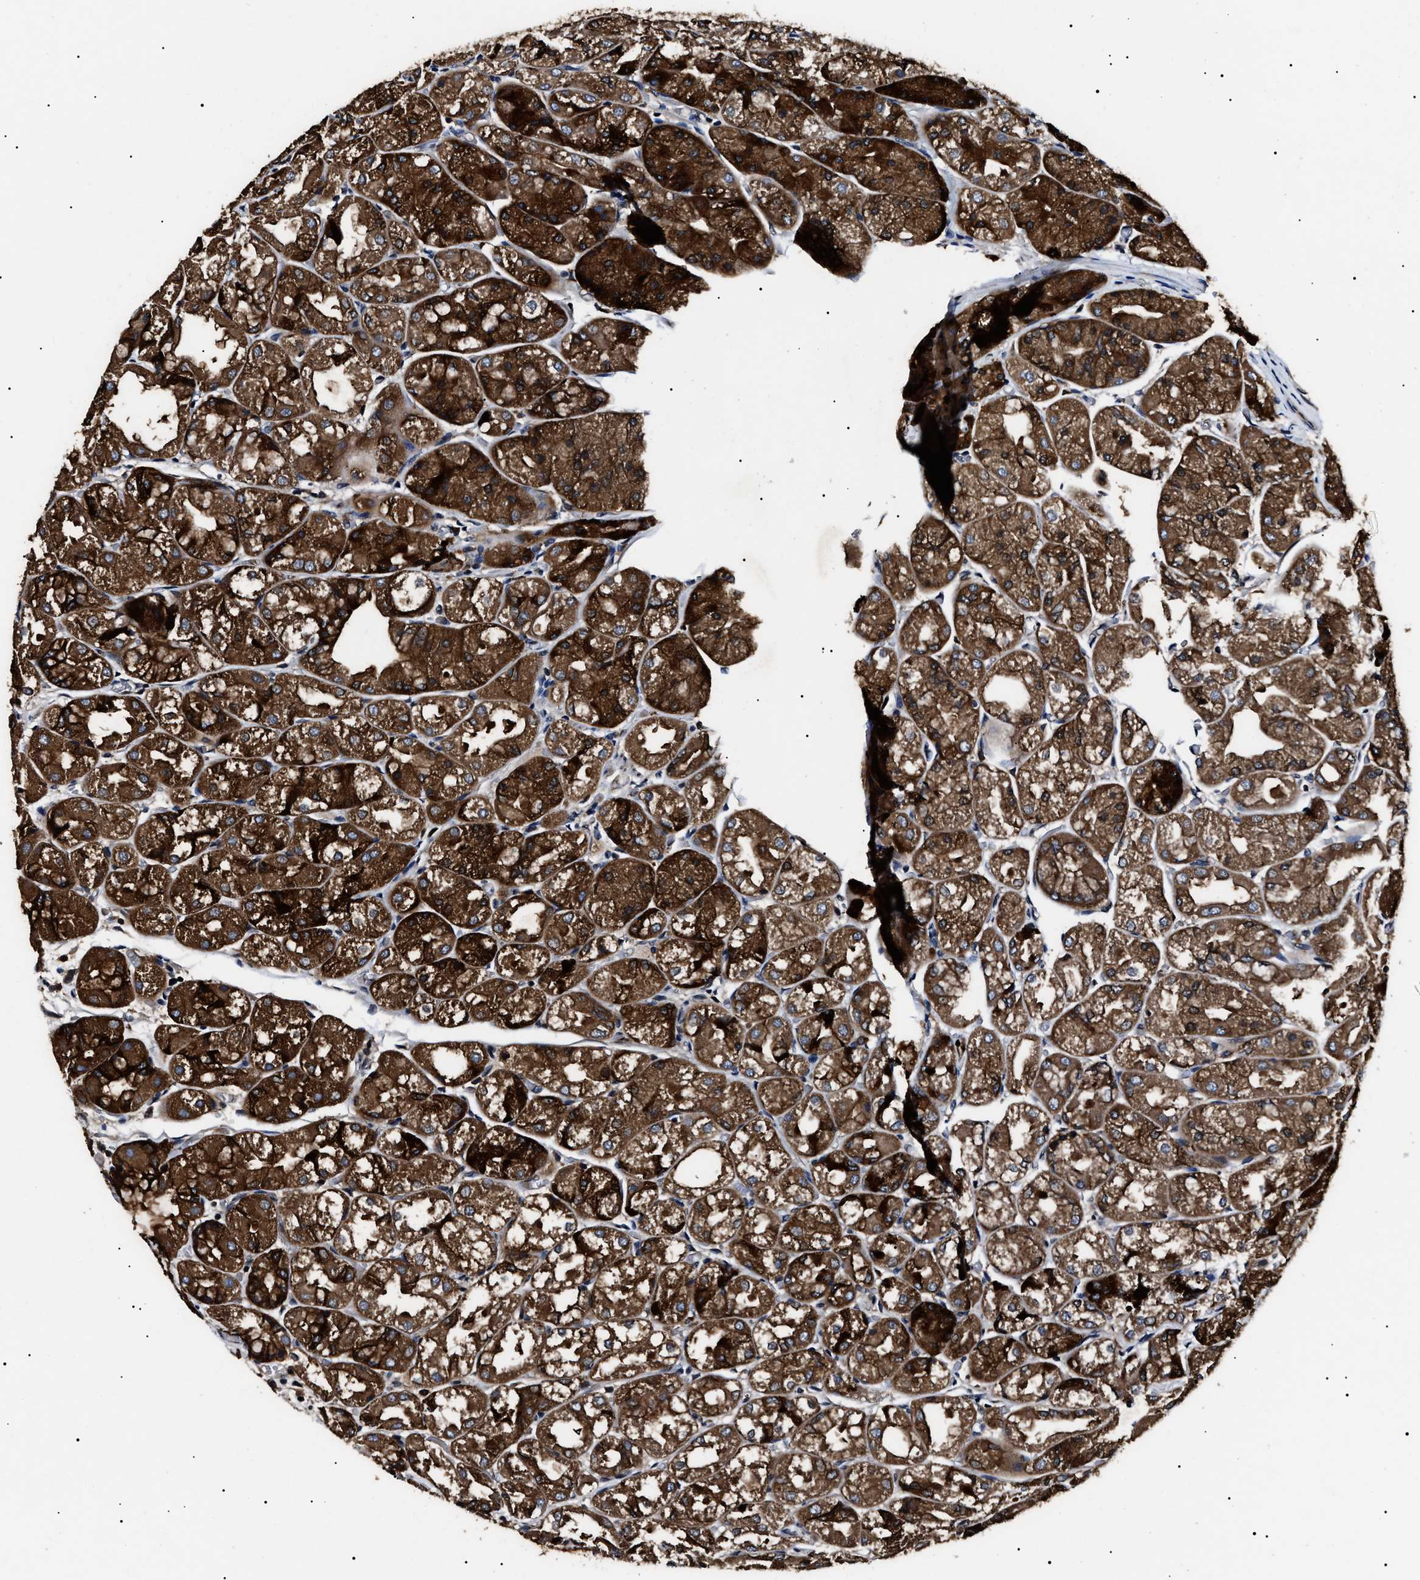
{"staining": {"intensity": "strong", "quantity": ">75%", "location": "cytoplasmic/membranous"}, "tissue": "stomach", "cell_type": "Glandular cells", "image_type": "normal", "snomed": [{"axis": "morphology", "description": "Normal tissue, NOS"}, {"axis": "topography", "description": "Stomach, upper"}], "caption": "This is an image of immunohistochemistry staining of normal stomach, which shows strong staining in the cytoplasmic/membranous of glandular cells.", "gene": "CCT8", "patient": {"sex": "male", "age": 72}}